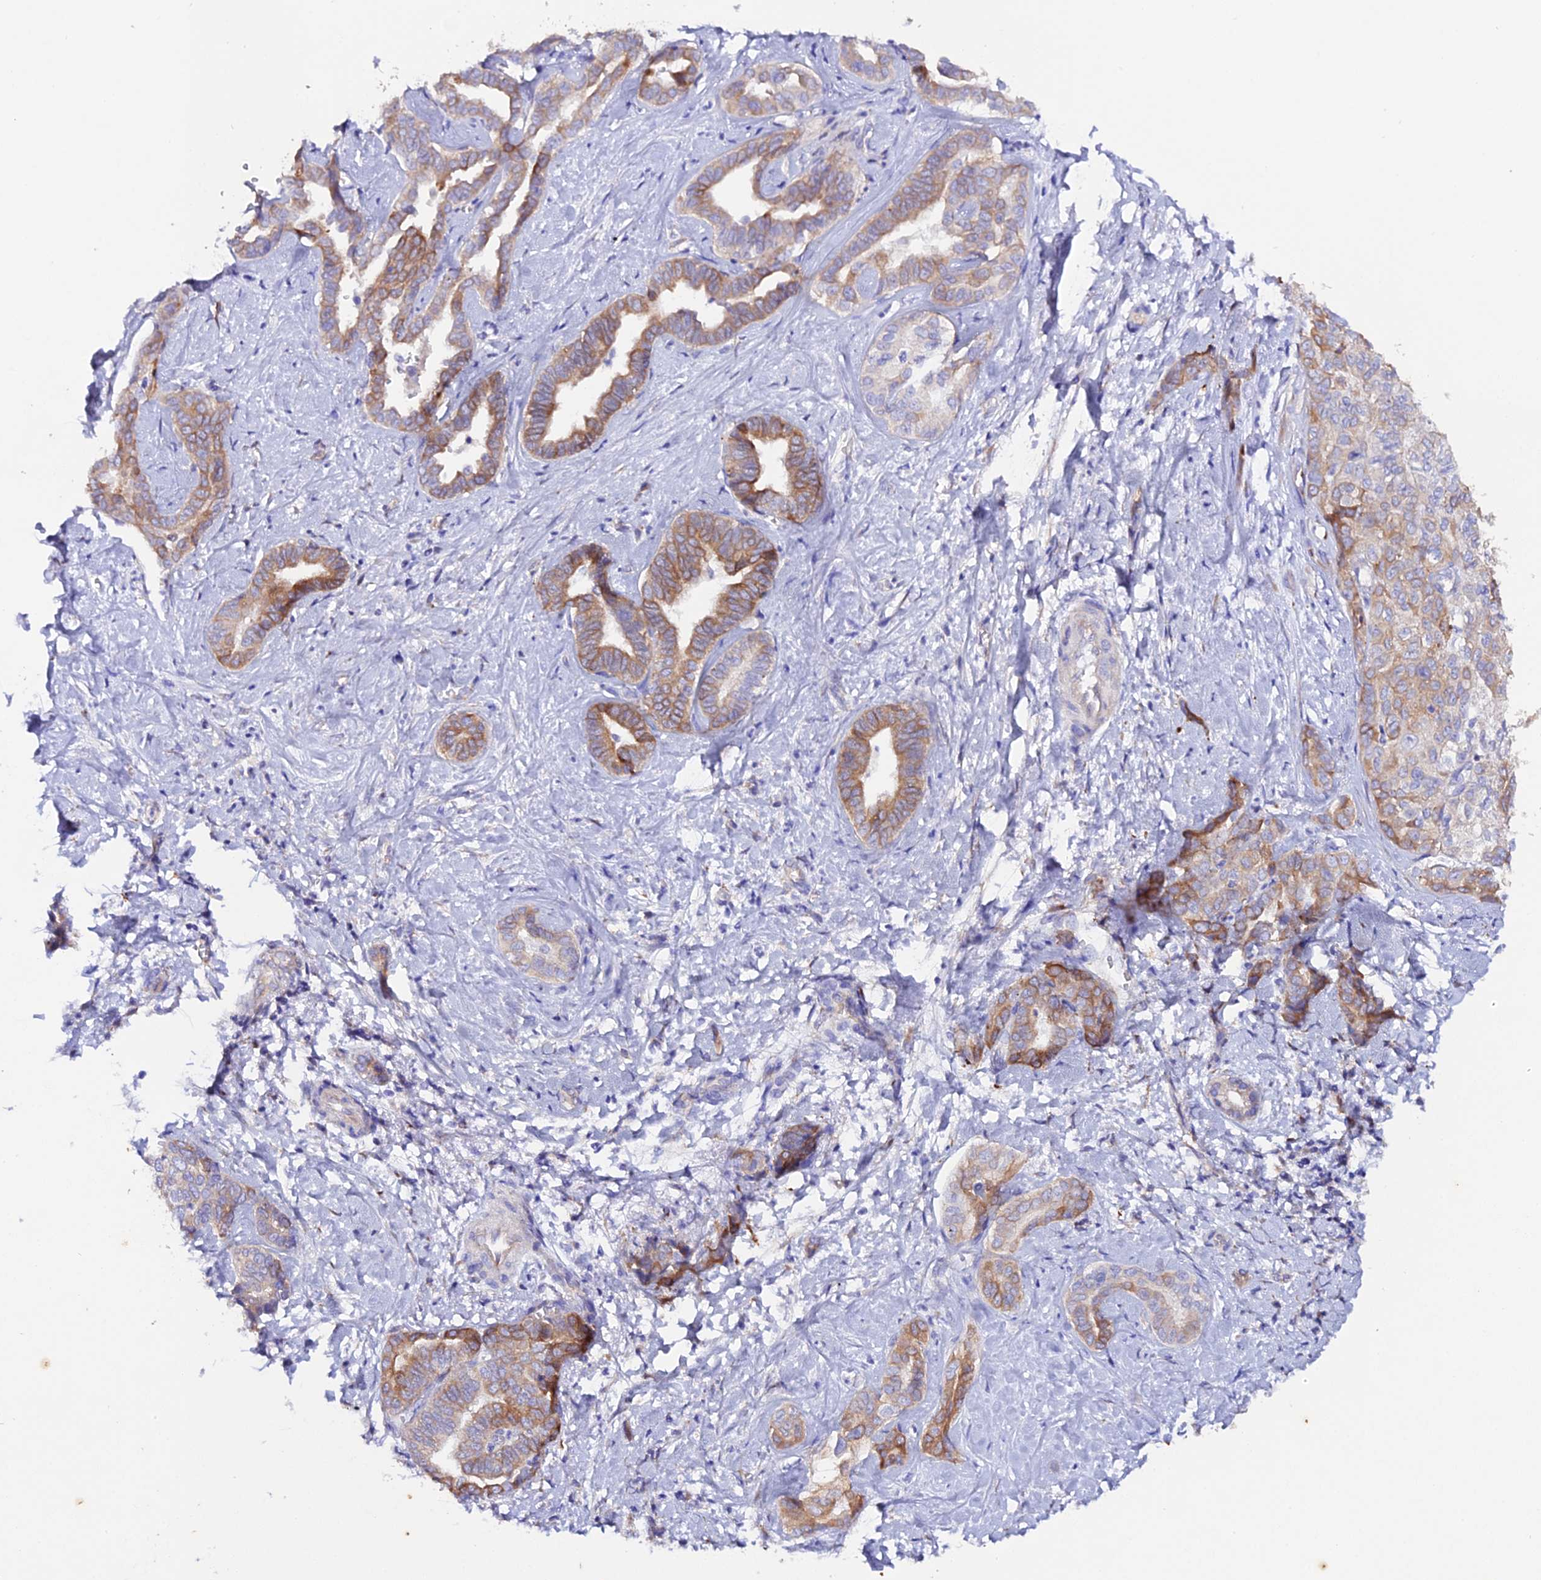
{"staining": {"intensity": "moderate", "quantity": ">75%", "location": "cytoplasmic/membranous"}, "tissue": "liver cancer", "cell_type": "Tumor cells", "image_type": "cancer", "snomed": [{"axis": "morphology", "description": "Cholangiocarcinoma"}, {"axis": "topography", "description": "Liver"}], "caption": "A medium amount of moderate cytoplasmic/membranous positivity is identified in approximately >75% of tumor cells in liver cancer (cholangiocarcinoma) tissue. (DAB IHC with brightfield microscopy, high magnification).", "gene": "CFAP45", "patient": {"sex": "female", "age": 77}}